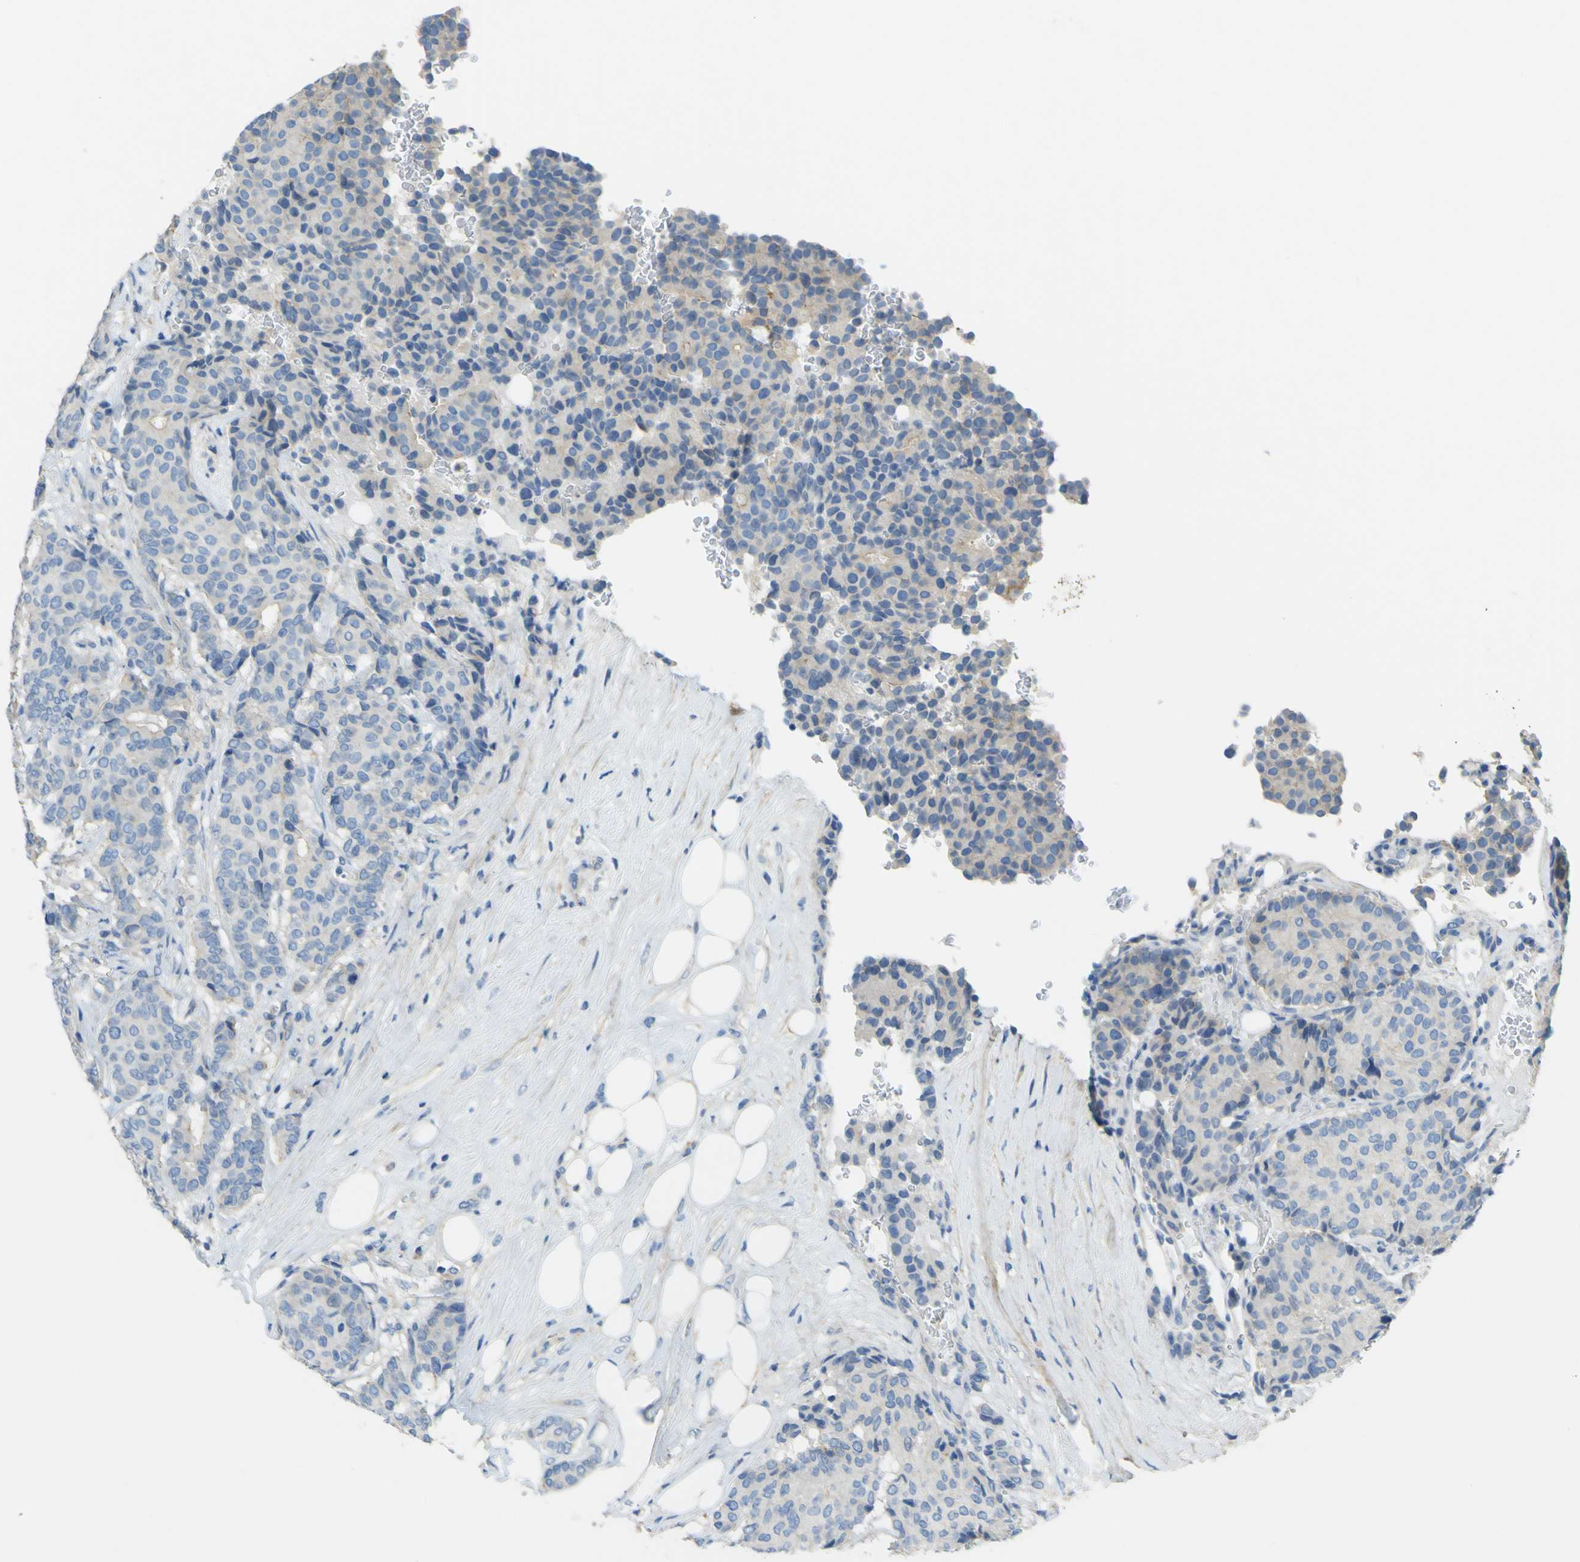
{"staining": {"intensity": "weak", "quantity": "25%-75%", "location": "cytoplasmic/membranous"}, "tissue": "breast cancer", "cell_type": "Tumor cells", "image_type": "cancer", "snomed": [{"axis": "morphology", "description": "Duct carcinoma"}, {"axis": "topography", "description": "Breast"}], "caption": "Immunohistochemical staining of human intraductal carcinoma (breast) displays weak cytoplasmic/membranous protein expression in about 25%-75% of tumor cells.", "gene": "OGN", "patient": {"sex": "female", "age": 75}}